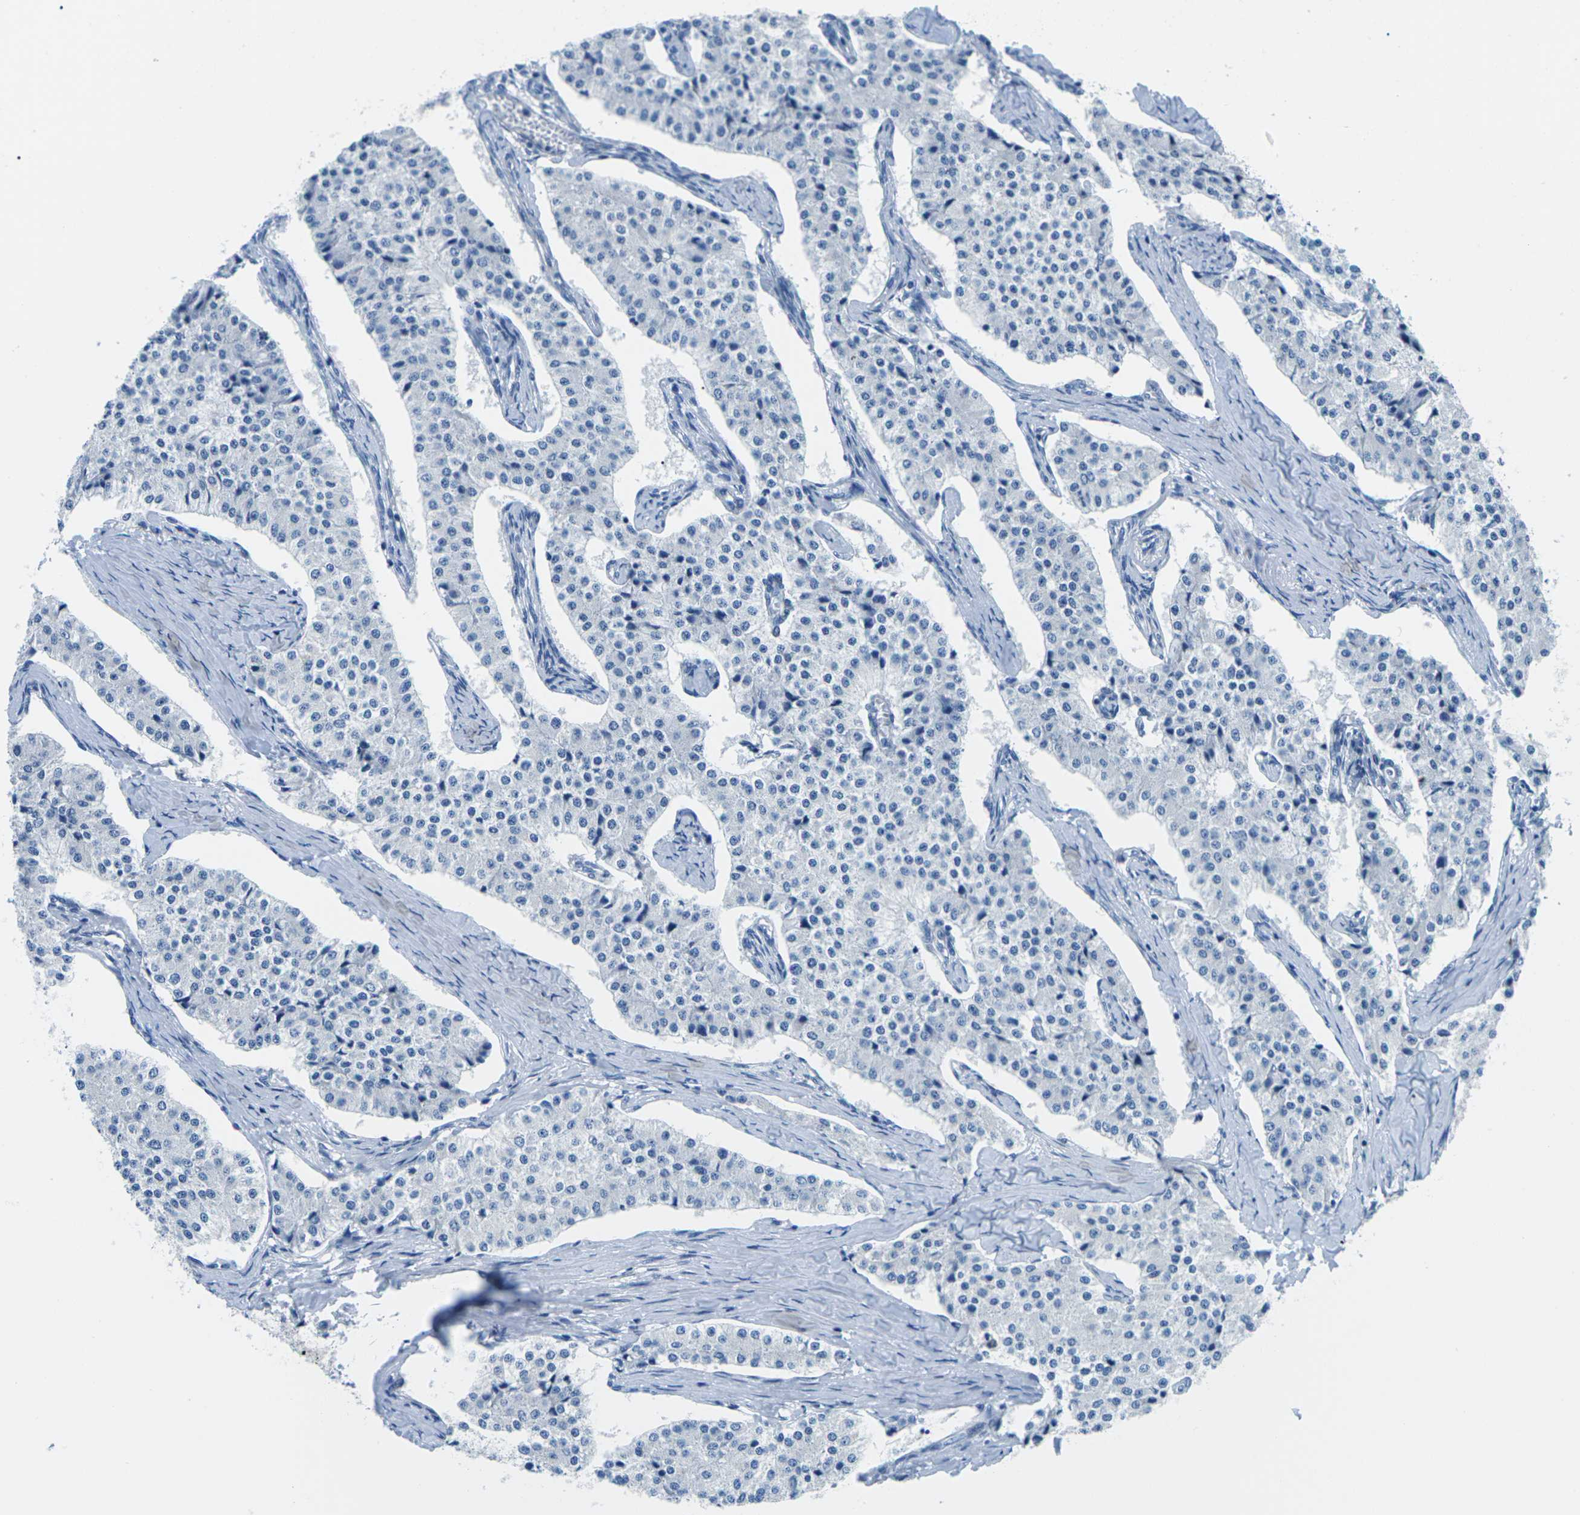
{"staining": {"intensity": "negative", "quantity": "none", "location": "none"}, "tissue": "carcinoid", "cell_type": "Tumor cells", "image_type": "cancer", "snomed": [{"axis": "morphology", "description": "Carcinoid, malignant, NOS"}, {"axis": "topography", "description": "Colon"}], "caption": "IHC photomicrograph of human malignant carcinoid stained for a protein (brown), which reveals no staining in tumor cells. (DAB immunohistochemistry, high magnification).", "gene": "SYNGR2", "patient": {"sex": "female", "age": 52}}